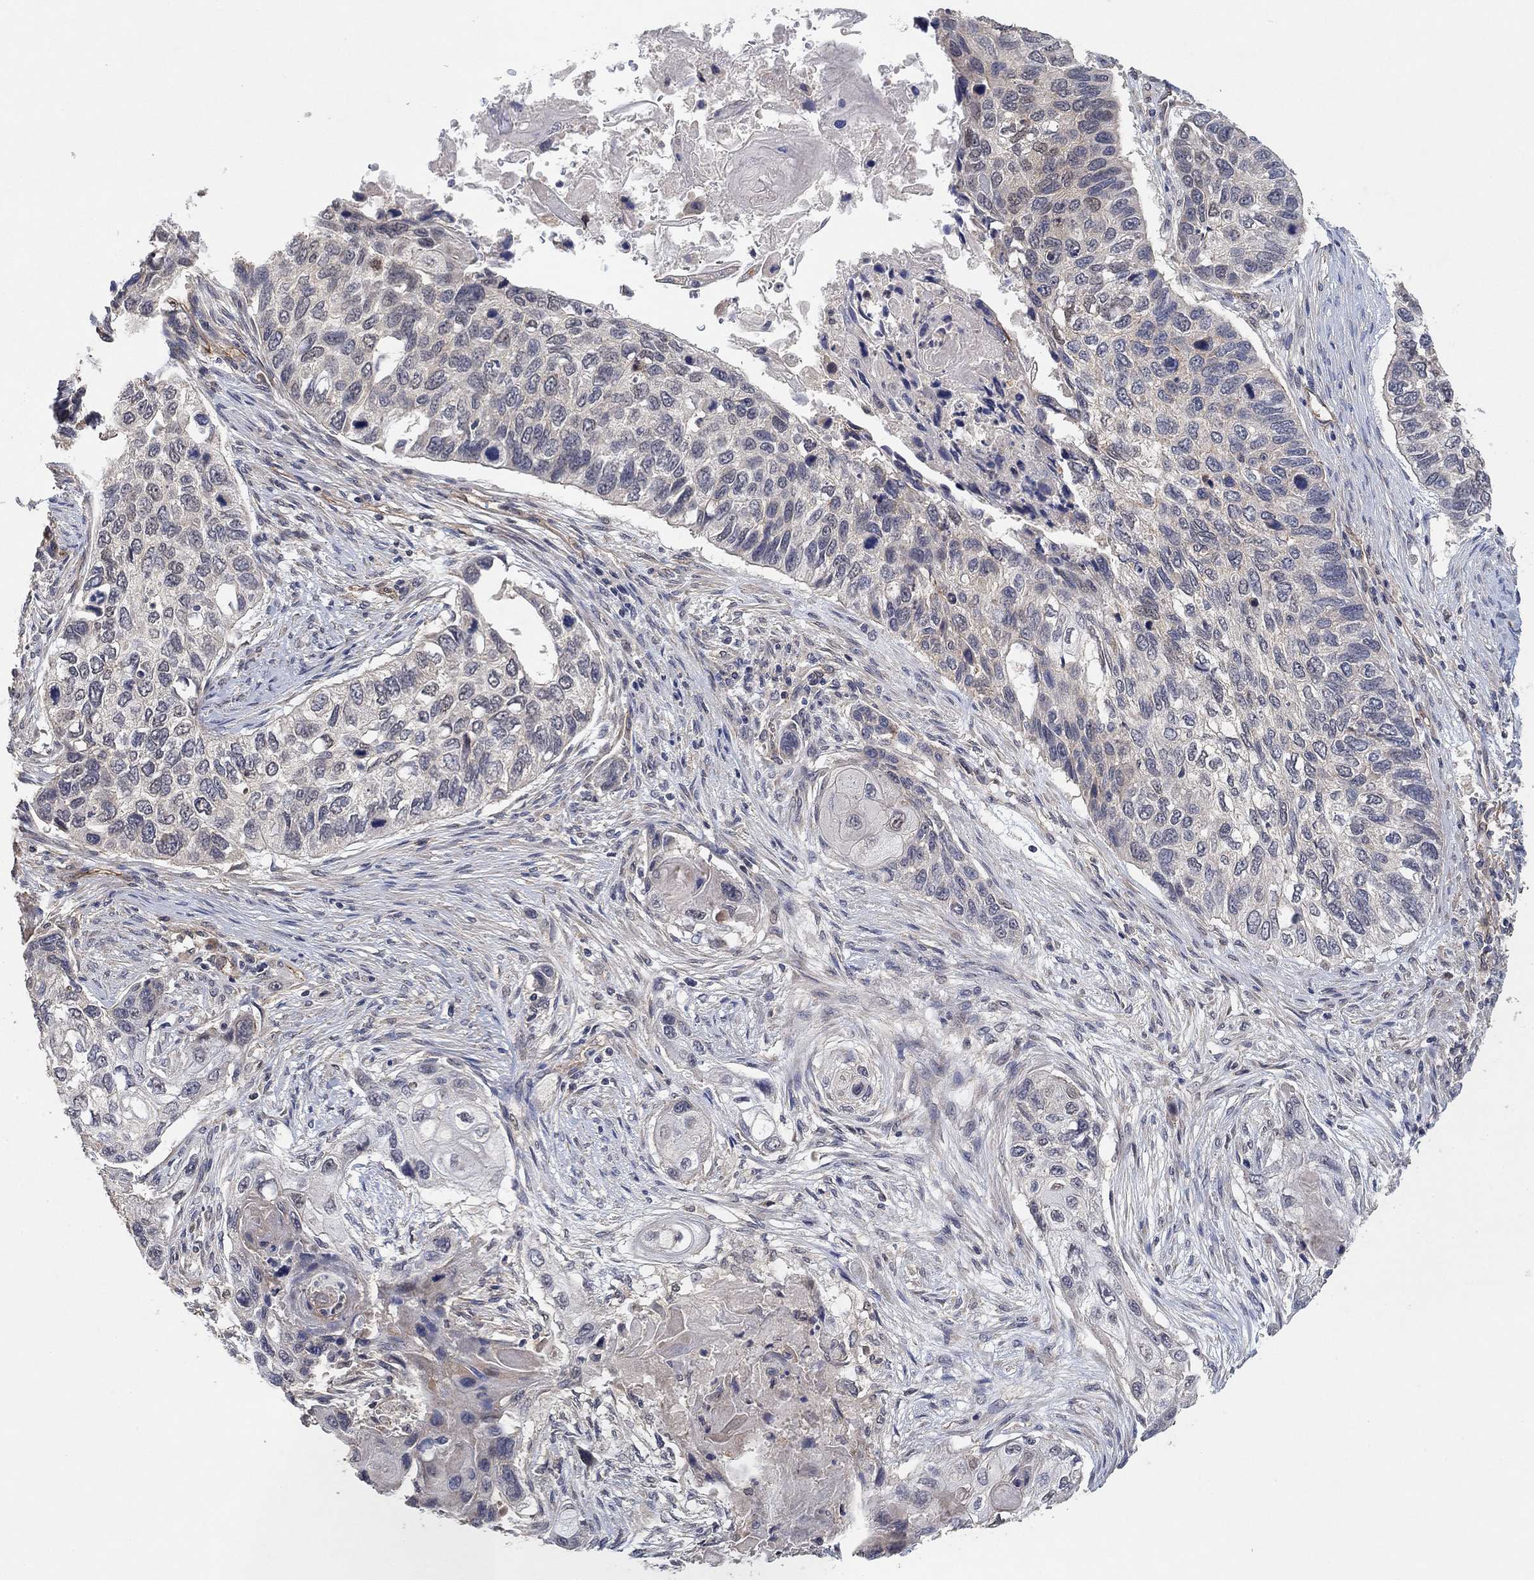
{"staining": {"intensity": "negative", "quantity": "none", "location": "none"}, "tissue": "lung cancer", "cell_type": "Tumor cells", "image_type": "cancer", "snomed": [{"axis": "morphology", "description": "Normal tissue, NOS"}, {"axis": "morphology", "description": "Squamous cell carcinoma, NOS"}, {"axis": "topography", "description": "Bronchus"}, {"axis": "topography", "description": "Lung"}], "caption": "Immunohistochemical staining of lung squamous cell carcinoma reveals no significant staining in tumor cells.", "gene": "MCUR1", "patient": {"sex": "male", "age": 69}}